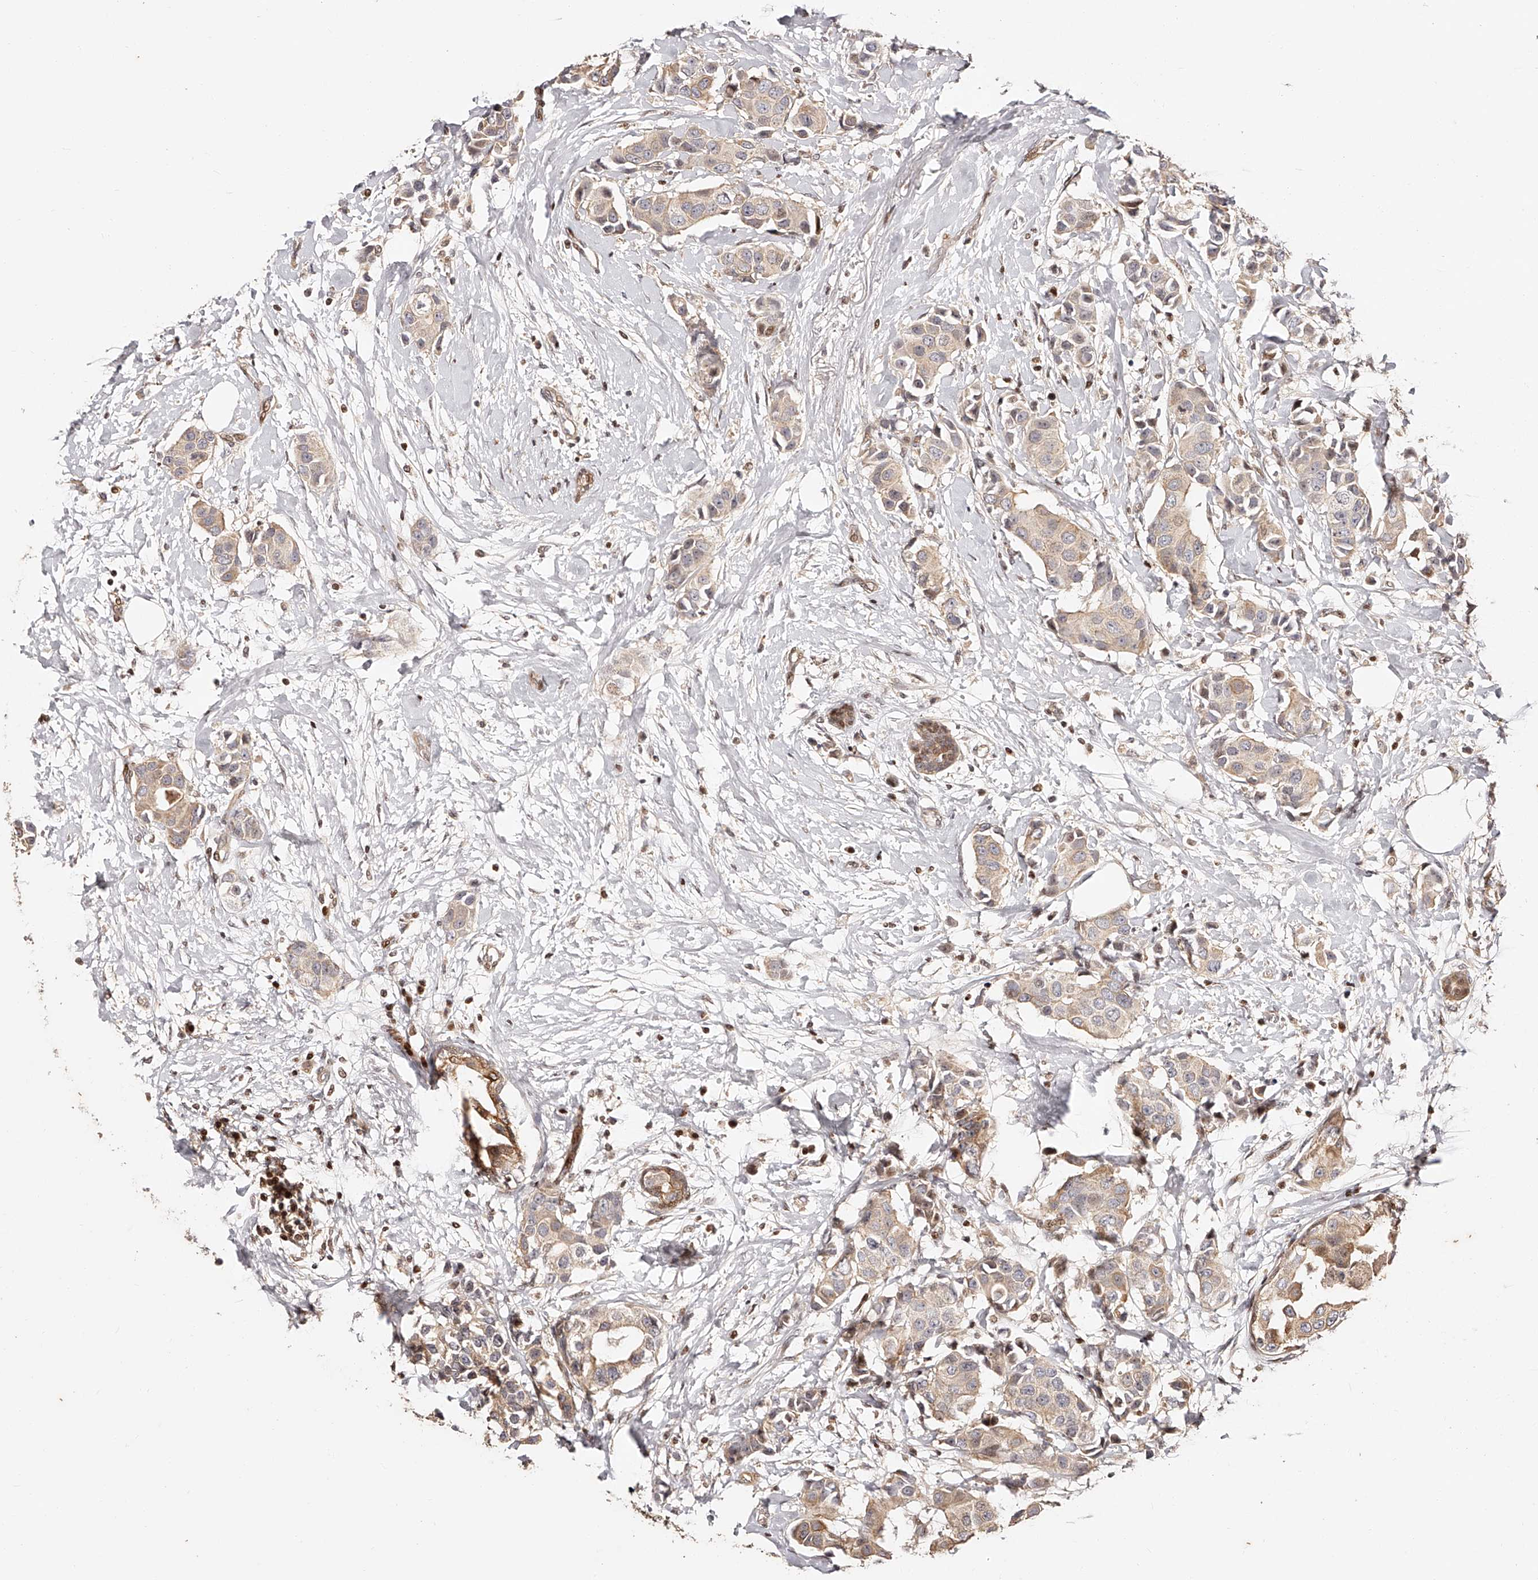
{"staining": {"intensity": "weak", "quantity": ">75%", "location": "cytoplasmic/membranous"}, "tissue": "breast cancer", "cell_type": "Tumor cells", "image_type": "cancer", "snomed": [{"axis": "morphology", "description": "Normal tissue, NOS"}, {"axis": "morphology", "description": "Duct carcinoma"}, {"axis": "topography", "description": "Breast"}], "caption": "Tumor cells display low levels of weak cytoplasmic/membranous positivity in about >75% of cells in human infiltrating ductal carcinoma (breast).", "gene": "PFDN2", "patient": {"sex": "female", "age": 39}}